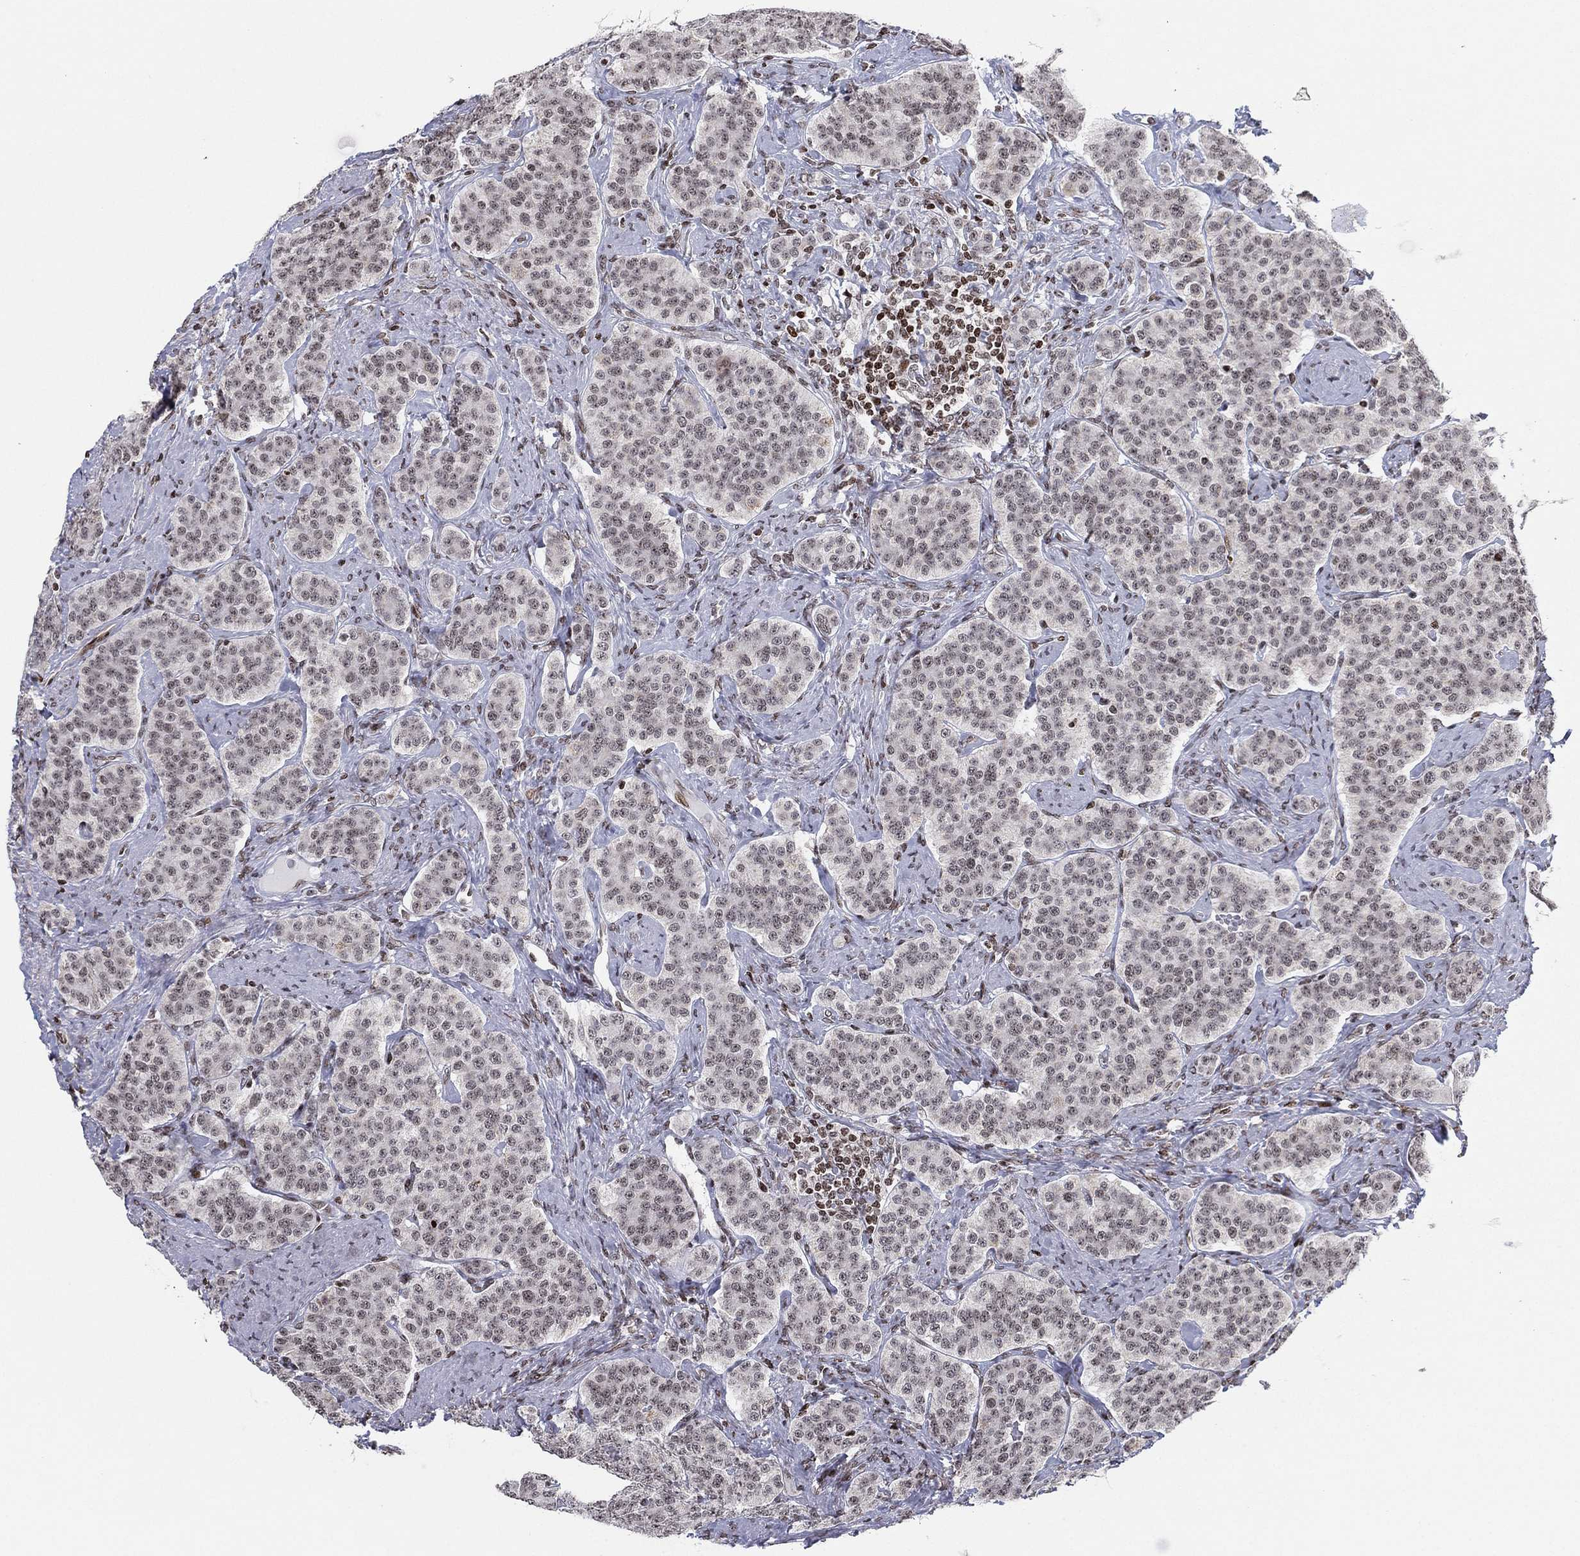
{"staining": {"intensity": "negative", "quantity": "none", "location": "none"}, "tissue": "carcinoid", "cell_type": "Tumor cells", "image_type": "cancer", "snomed": [{"axis": "morphology", "description": "Carcinoid, malignant, NOS"}, {"axis": "topography", "description": "Small intestine"}], "caption": "Protein analysis of malignant carcinoid shows no significant expression in tumor cells.", "gene": "MFSD14A", "patient": {"sex": "female", "age": 58}}